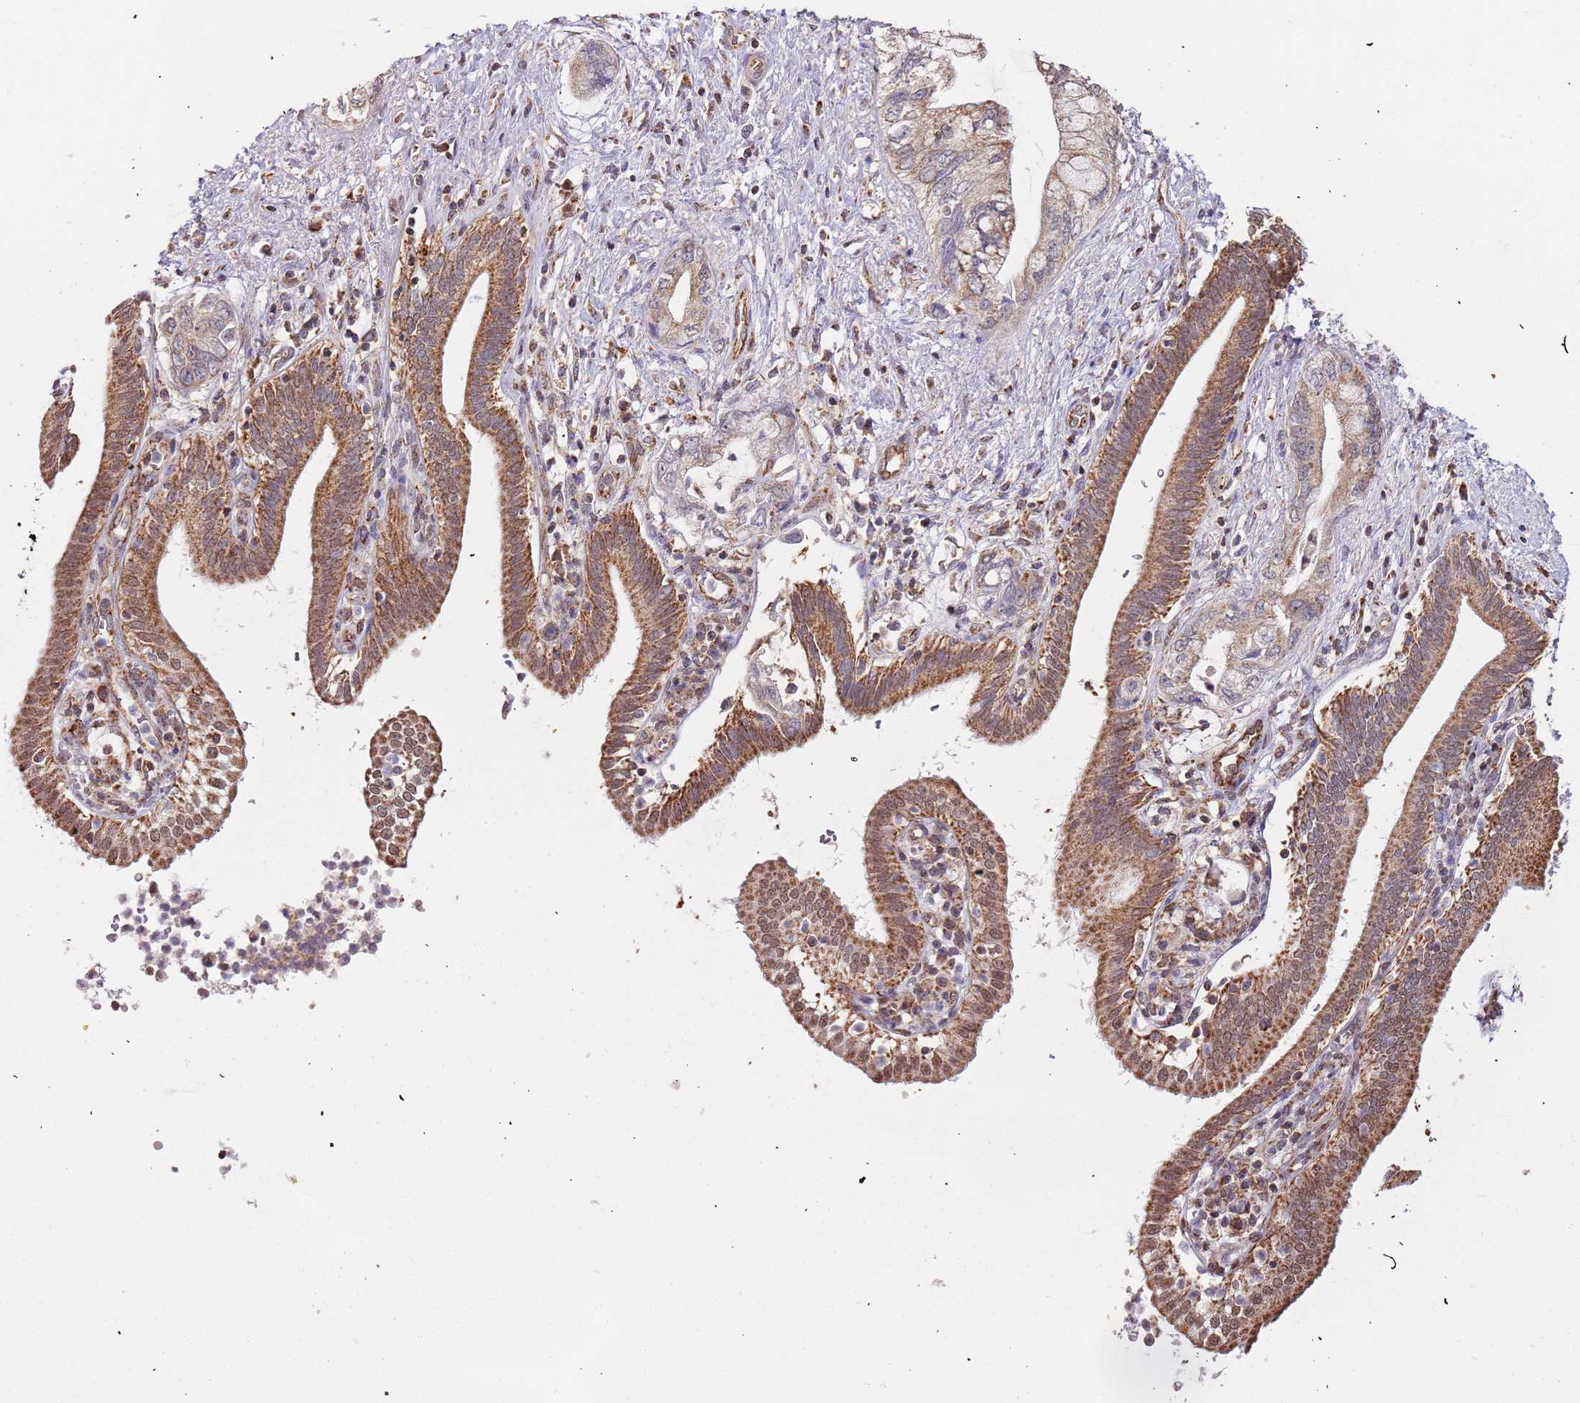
{"staining": {"intensity": "moderate", "quantity": ">75%", "location": "cytoplasmic/membranous,nuclear"}, "tissue": "pancreatic cancer", "cell_type": "Tumor cells", "image_type": "cancer", "snomed": [{"axis": "morphology", "description": "Adenocarcinoma, NOS"}, {"axis": "topography", "description": "Pancreas"}], "caption": "Adenocarcinoma (pancreatic) stained for a protein (brown) exhibits moderate cytoplasmic/membranous and nuclear positive positivity in approximately >75% of tumor cells.", "gene": "IL17RD", "patient": {"sex": "female", "age": 73}}